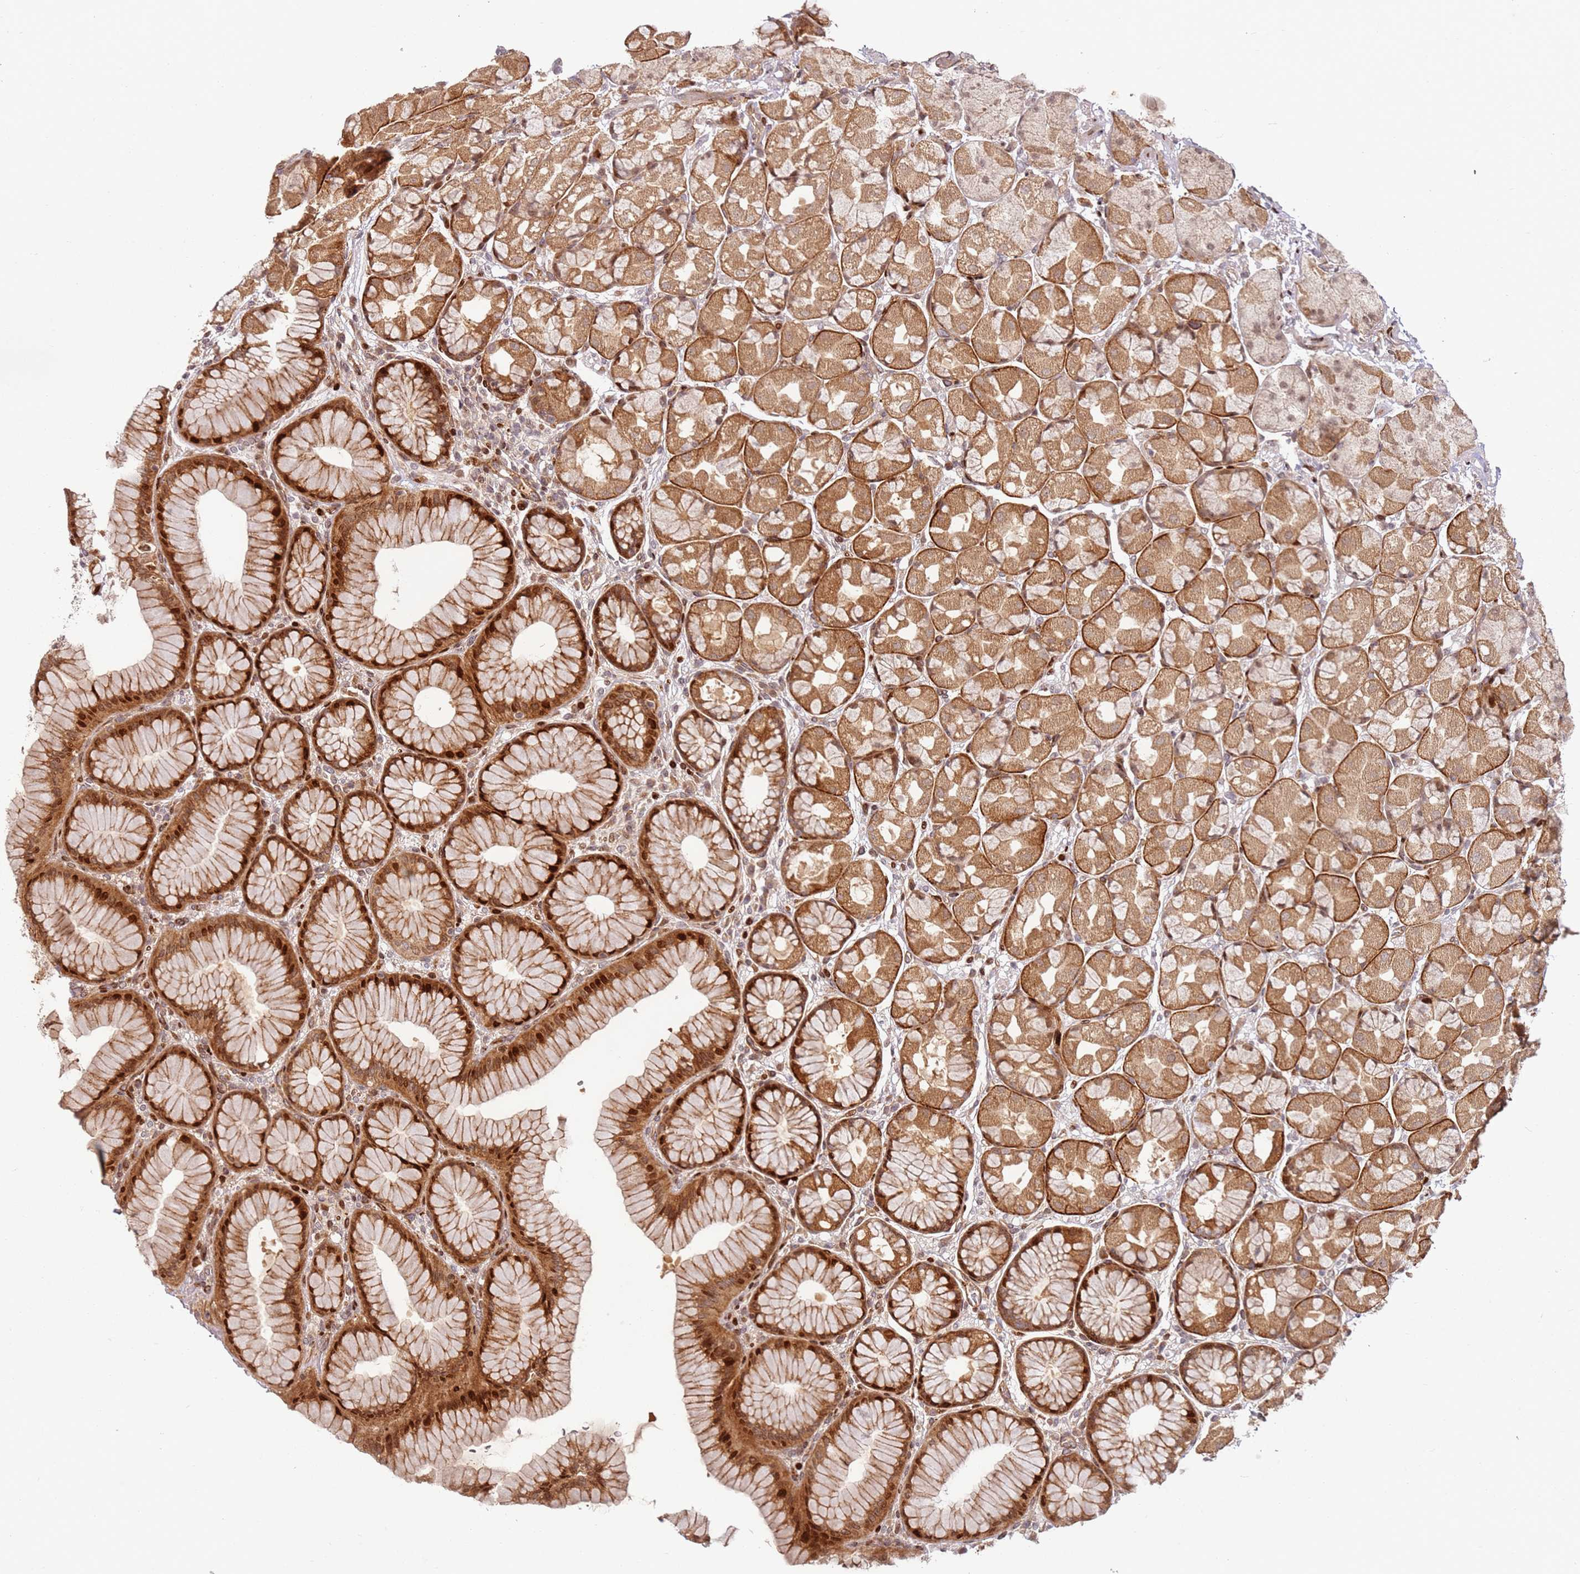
{"staining": {"intensity": "strong", "quantity": ">75%", "location": "cytoplasmic/membranous,nuclear"}, "tissue": "stomach", "cell_type": "Glandular cells", "image_type": "normal", "snomed": [{"axis": "morphology", "description": "Normal tissue, NOS"}, {"axis": "topography", "description": "Stomach"}], "caption": "An immunohistochemistry histopathology image of benign tissue is shown. Protein staining in brown highlights strong cytoplasmic/membranous,nuclear positivity in stomach within glandular cells.", "gene": "TMEM233", "patient": {"sex": "male", "age": 57}}